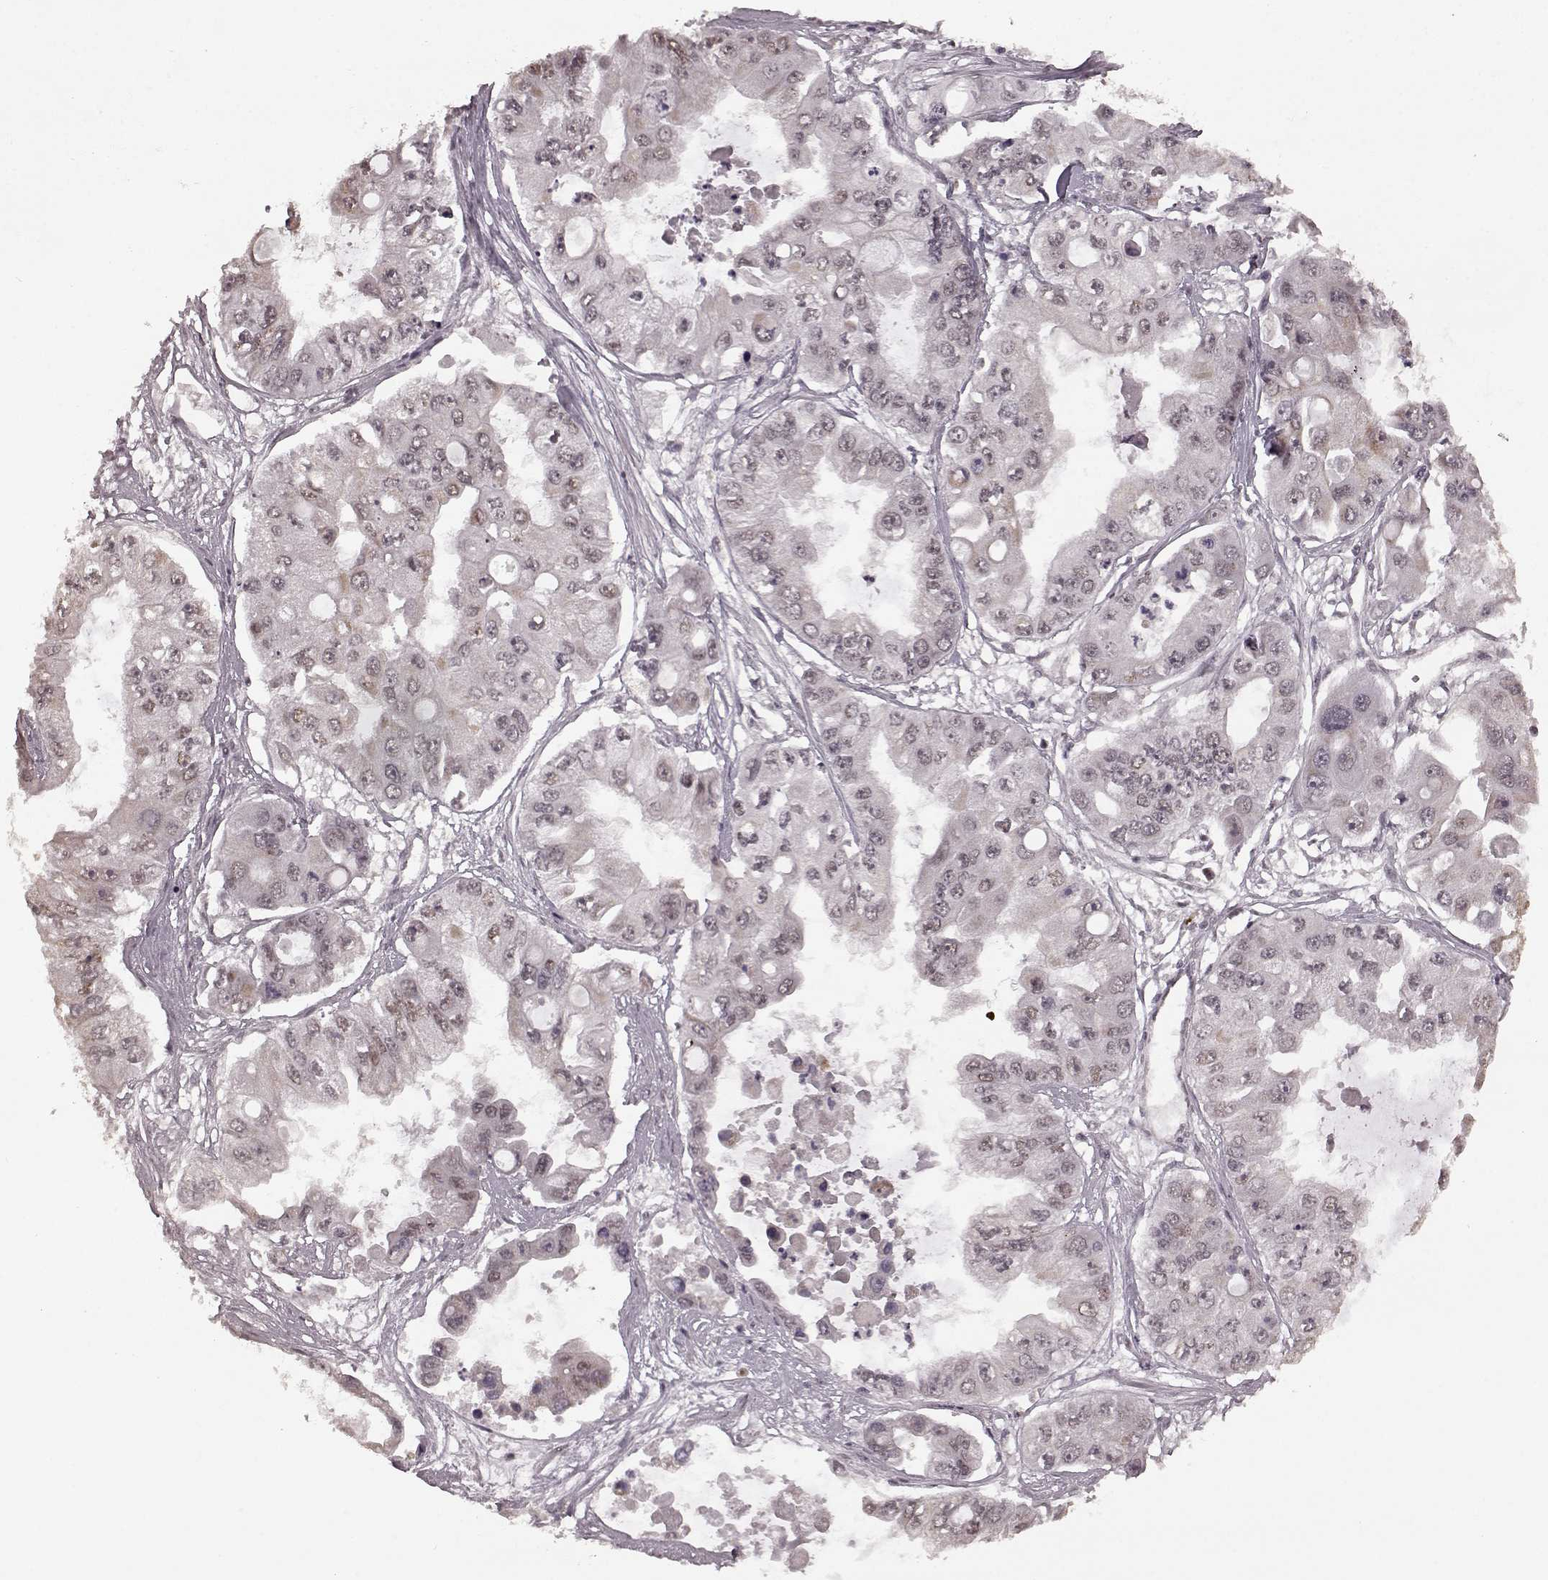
{"staining": {"intensity": "negative", "quantity": "none", "location": "none"}, "tissue": "ovarian cancer", "cell_type": "Tumor cells", "image_type": "cancer", "snomed": [{"axis": "morphology", "description": "Cystadenocarcinoma, serous, NOS"}, {"axis": "topography", "description": "Ovary"}], "caption": "Immunohistochemistry of human ovarian serous cystadenocarcinoma shows no staining in tumor cells.", "gene": "PLCB4", "patient": {"sex": "female", "age": 56}}